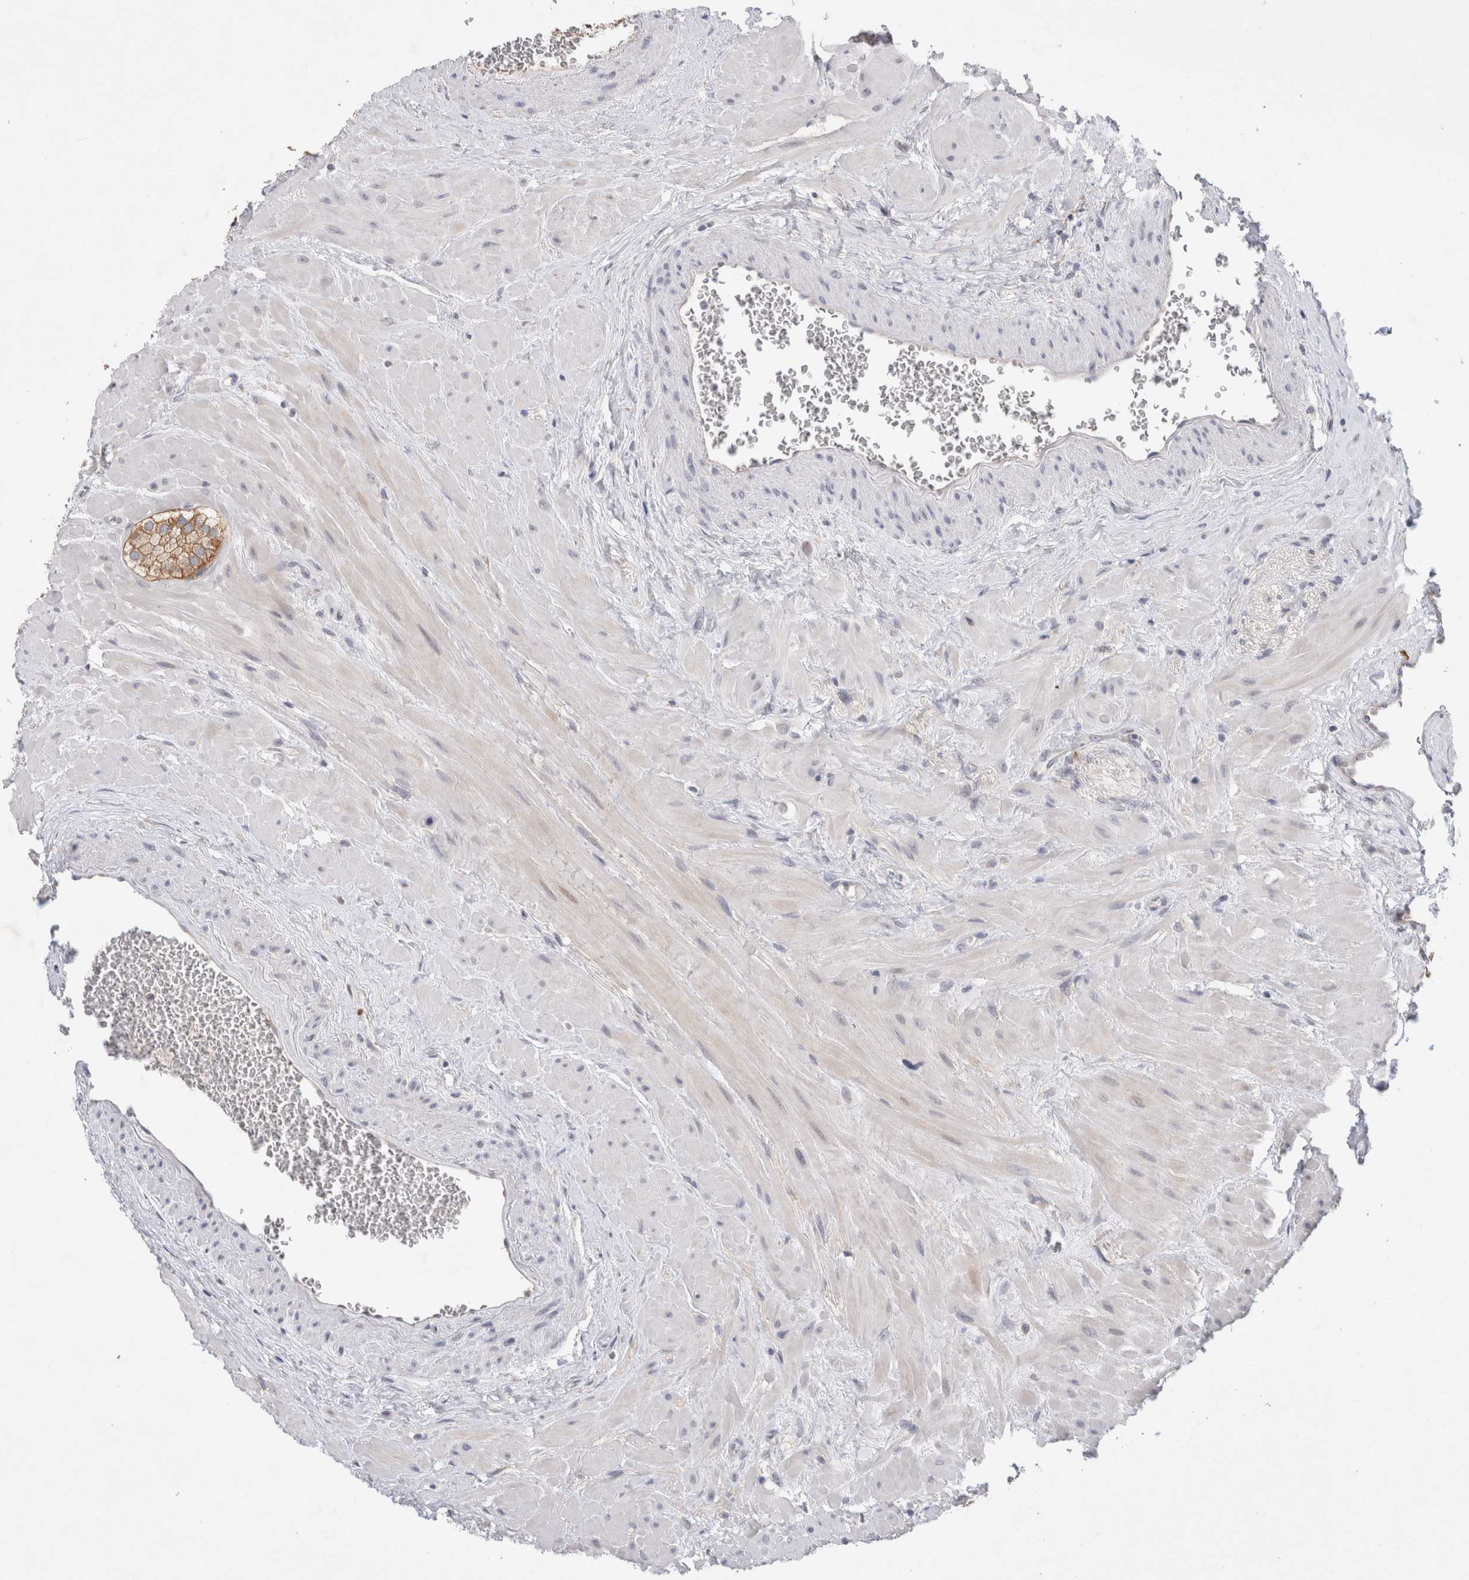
{"staining": {"intensity": "moderate", "quantity": ">75%", "location": "cytoplasmic/membranous"}, "tissue": "prostate", "cell_type": "Glandular cells", "image_type": "normal", "snomed": [{"axis": "morphology", "description": "Normal tissue, NOS"}, {"axis": "morphology", "description": "Urothelial carcinoma, Low grade"}, {"axis": "topography", "description": "Urinary bladder"}, {"axis": "topography", "description": "Prostate"}], "caption": "Immunohistochemistry photomicrograph of benign human prostate stained for a protein (brown), which reveals medium levels of moderate cytoplasmic/membranous staining in about >75% of glandular cells.", "gene": "NEDD4L", "patient": {"sex": "male", "age": 60}}